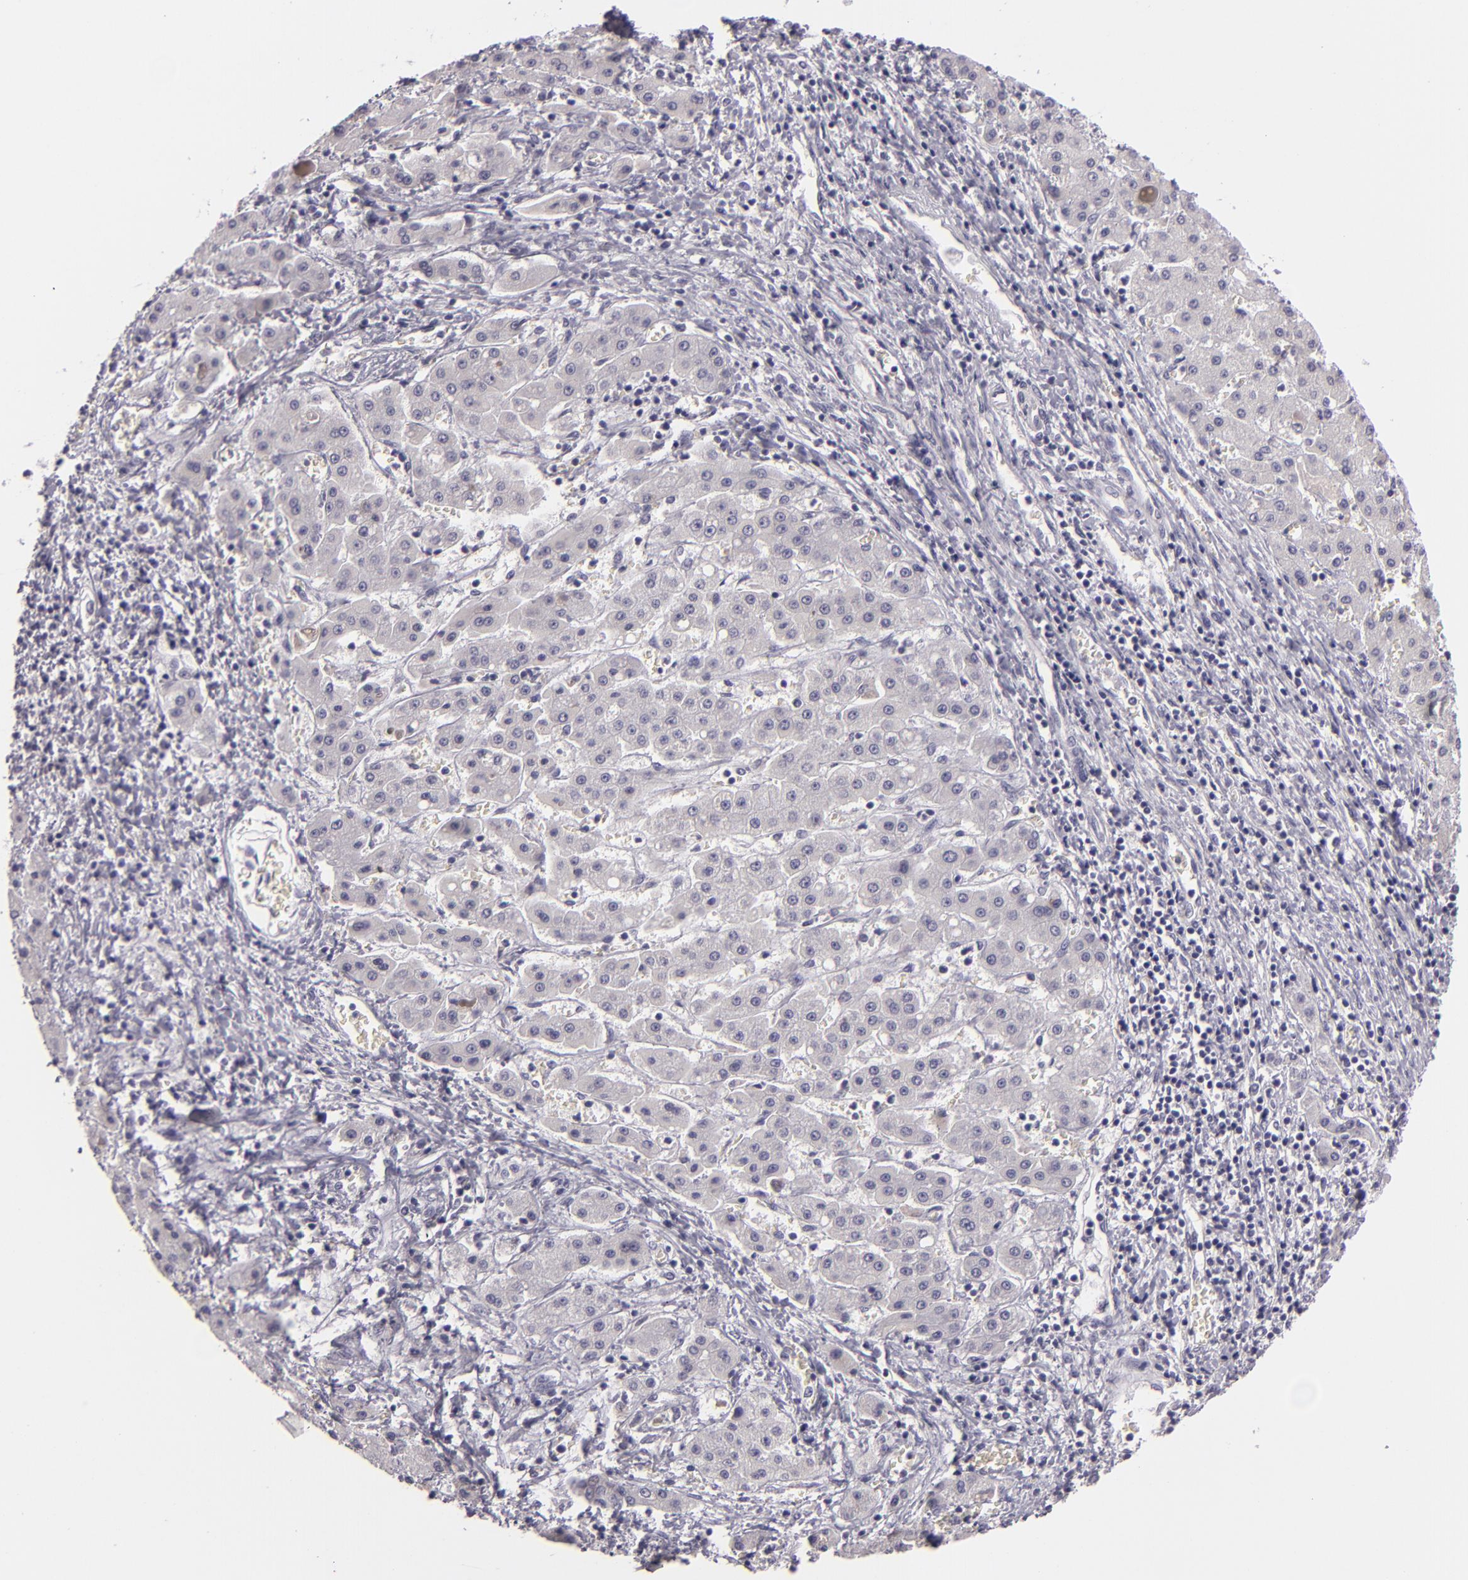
{"staining": {"intensity": "negative", "quantity": "none", "location": "none"}, "tissue": "liver cancer", "cell_type": "Tumor cells", "image_type": "cancer", "snomed": [{"axis": "morphology", "description": "Carcinoma, Hepatocellular, NOS"}, {"axis": "topography", "description": "Liver"}], "caption": "Micrograph shows no protein positivity in tumor cells of liver cancer (hepatocellular carcinoma) tissue.", "gene": "EGFL6", "patient": {"sex": "male", "age": 24}}